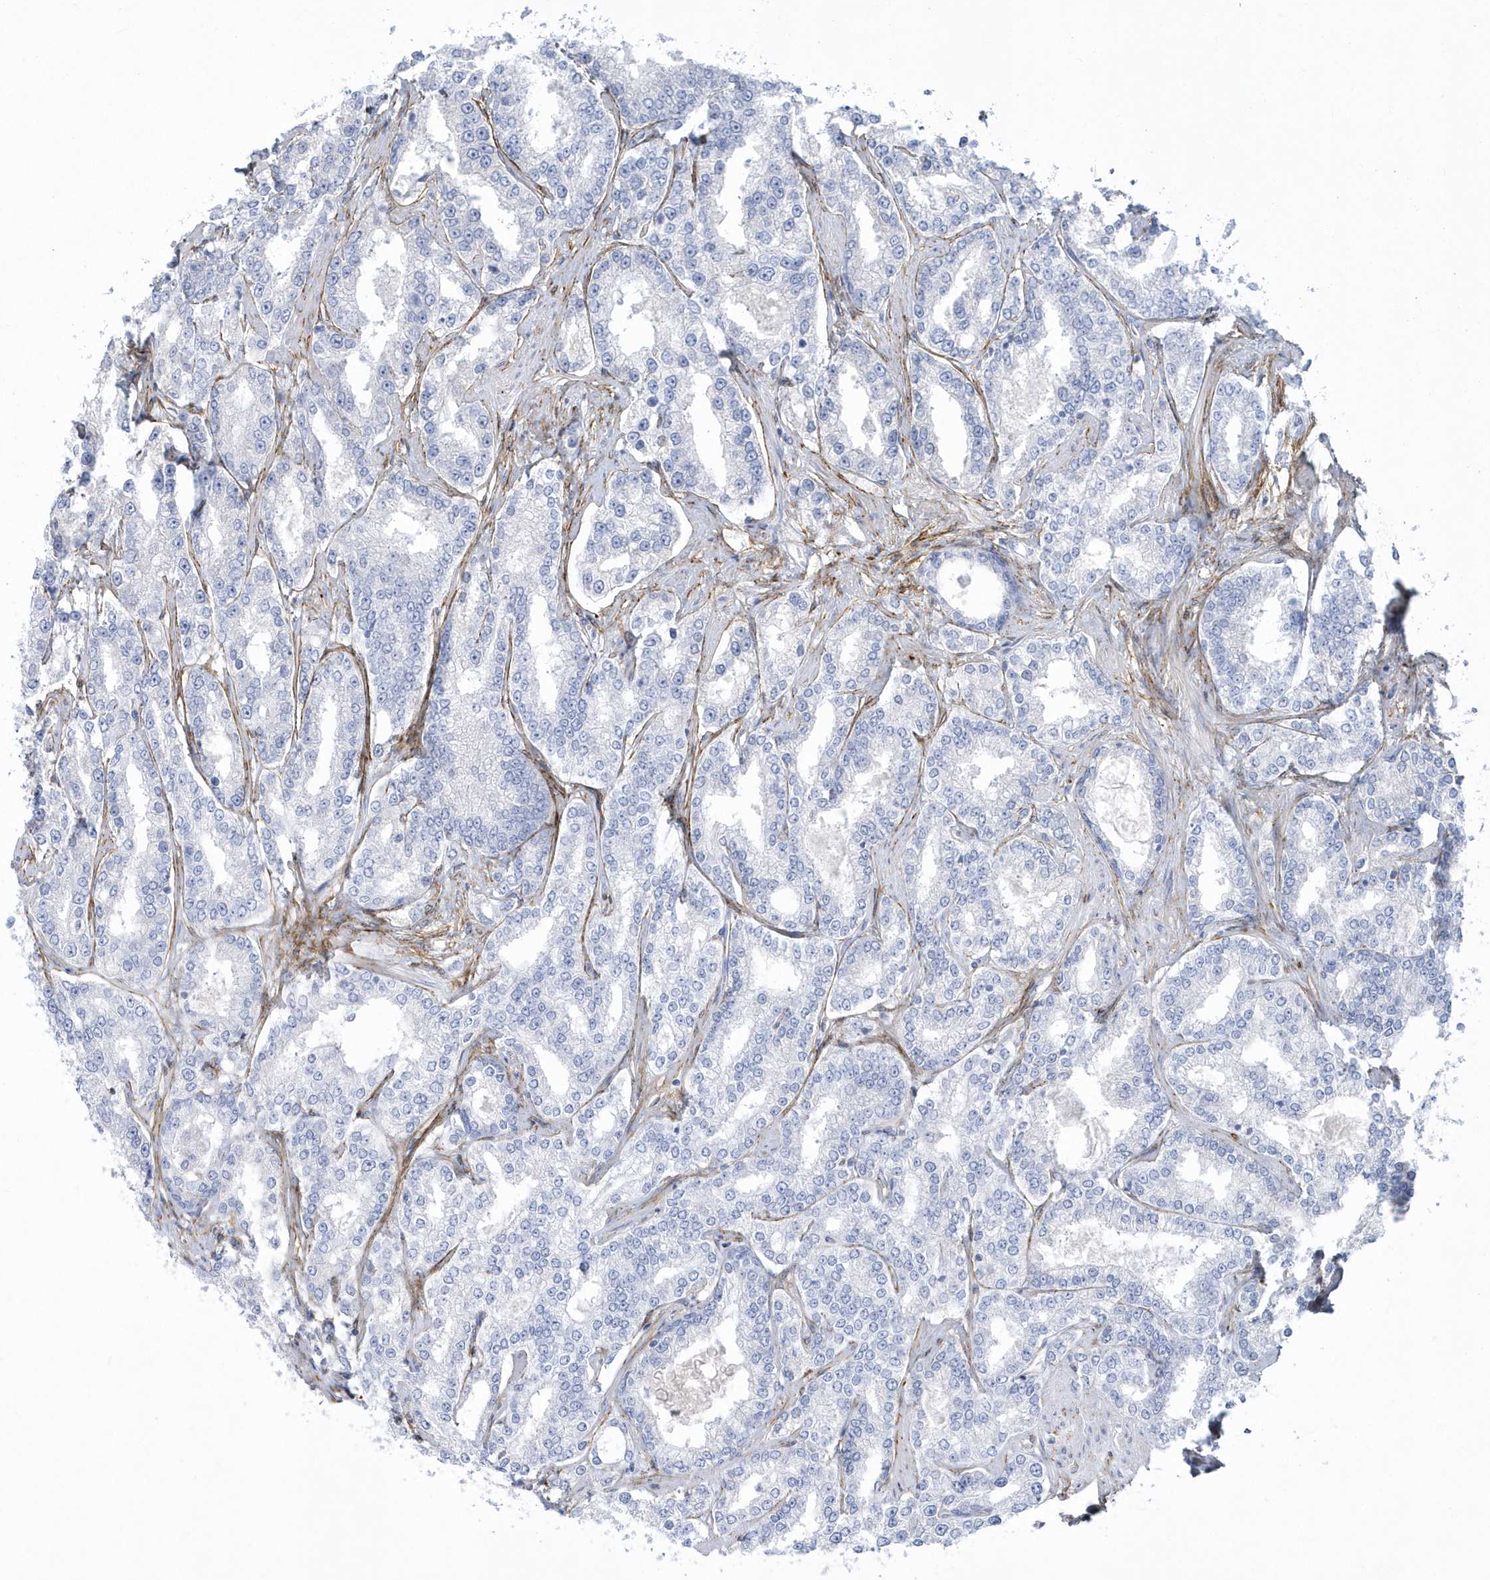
{"staining": {"intensity": "negative", "quantity": "none", "location": "none"}, "tissue": "prostate cancer", "cell_type": "Tumor cells", "image_type": "cancer", "snomed": [{"axis": "morphology", "description": "Normal tissue, NOS"}, {"axis": "morphology", "description": "Adenocarcinoma, High grade"}, {"axis": "topography", "description": "Prostate"}], "caption": "Immunohistochemical staining of prostate high-grade adenocarcinoma reveals no significant staining in tumor cells.", "gene": "WDR27", "patient": {"sex": "male", "age": 83}}